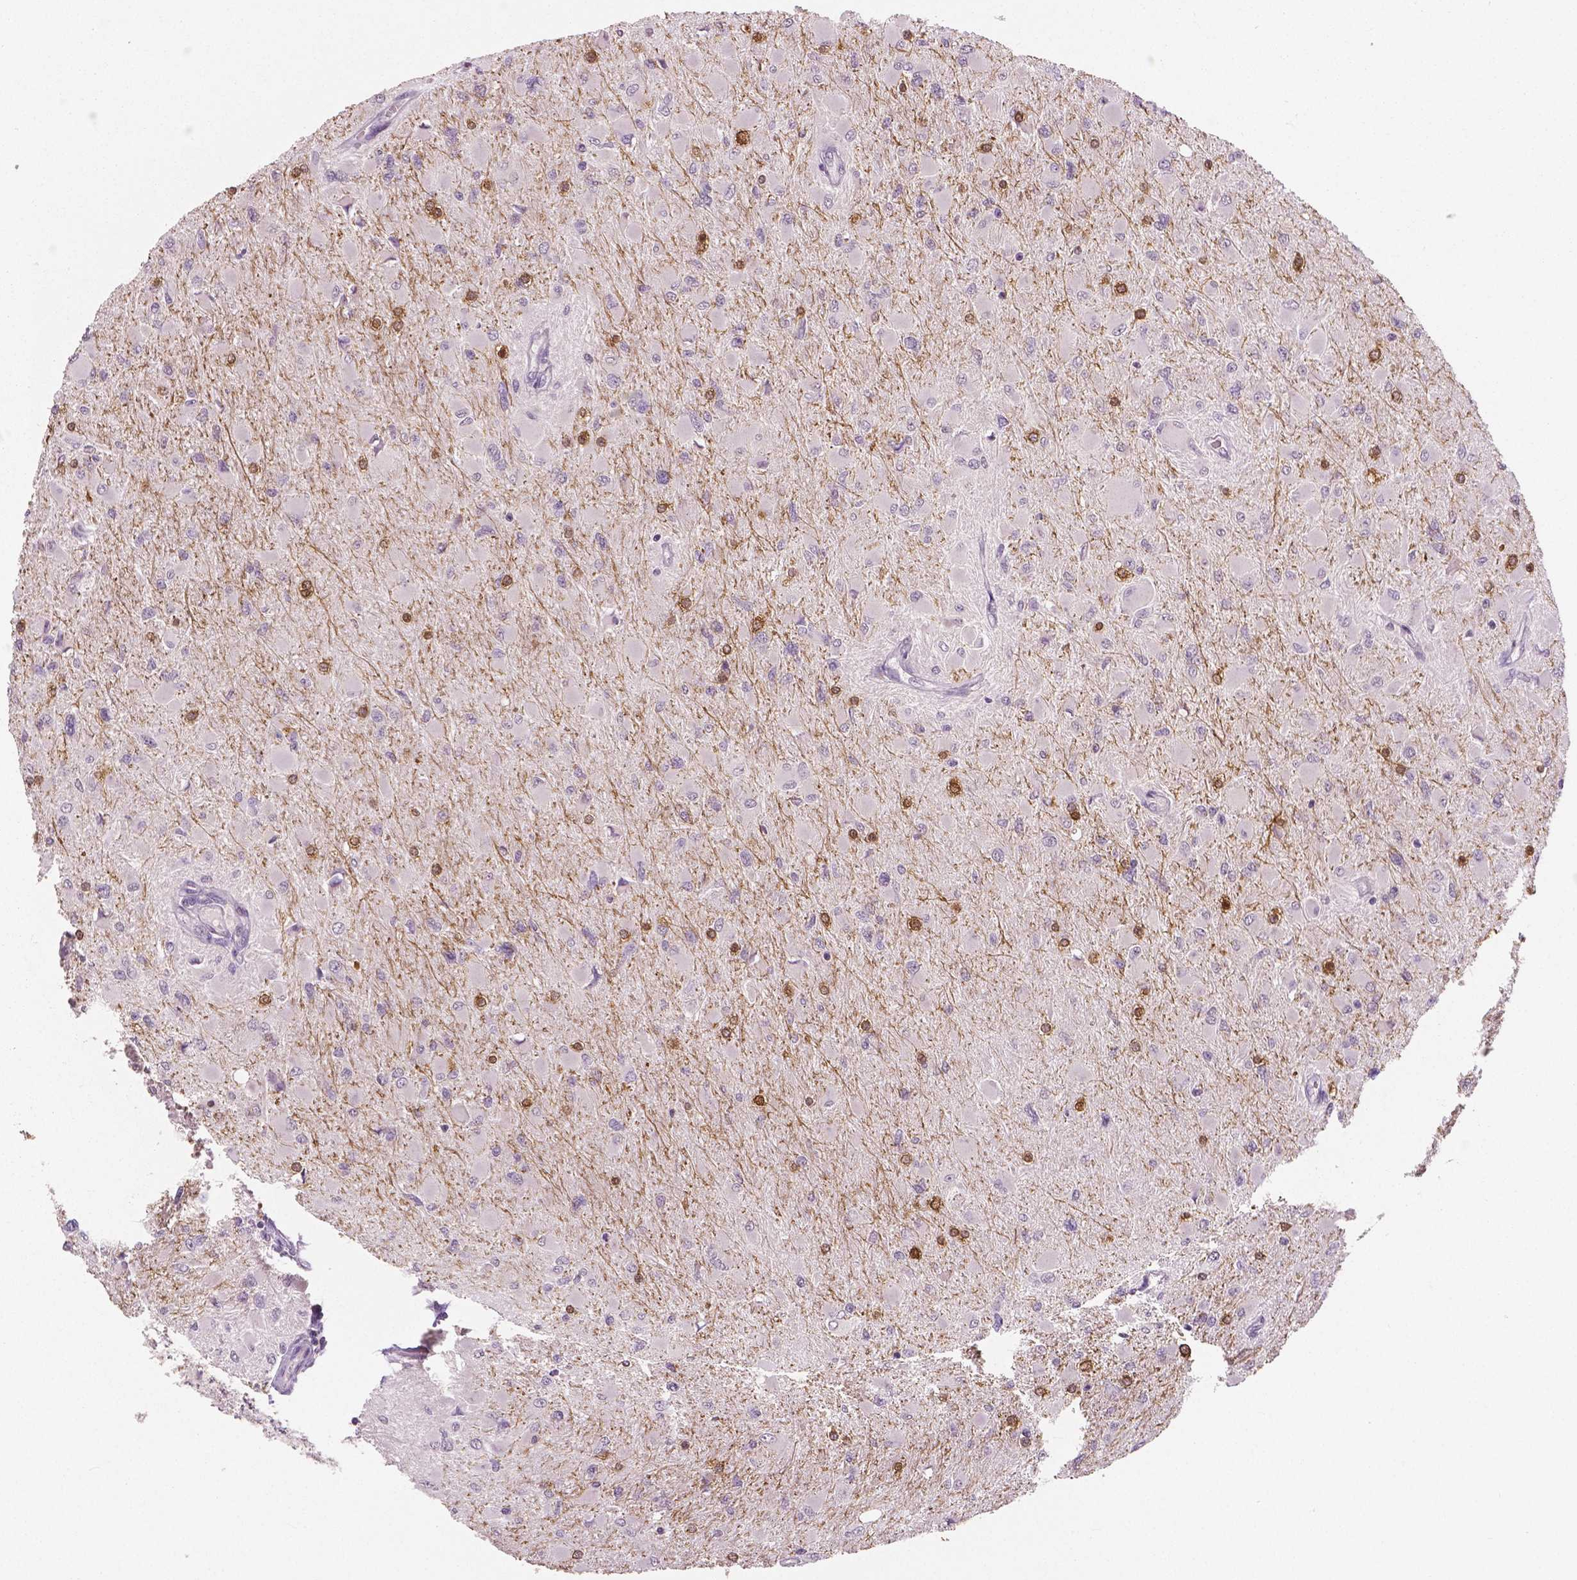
{"staining": {"intensity": "moderate", "quantity": "25%-75%", "location": "cytoplasmic/membranous,nuclear"}, "tissue": "glioma", "cell_type": "Tumor cells", "image_type": "cancer", "snomed": [{"axis": "morphology", "description": "Glioma, malignant, High grade"}, {"axis": "topography", "description": "Cerebral cortex"}], "caption": "There is medium levels of moderate cytoplasmic/membranous and nuclear positivity in tumor cells of high-grade glioma (malignant), as demonstrated by immunohistochemical staining (brown color).", "gene": "NECAB1", "patient": {"sex": "female", "age": 36}}